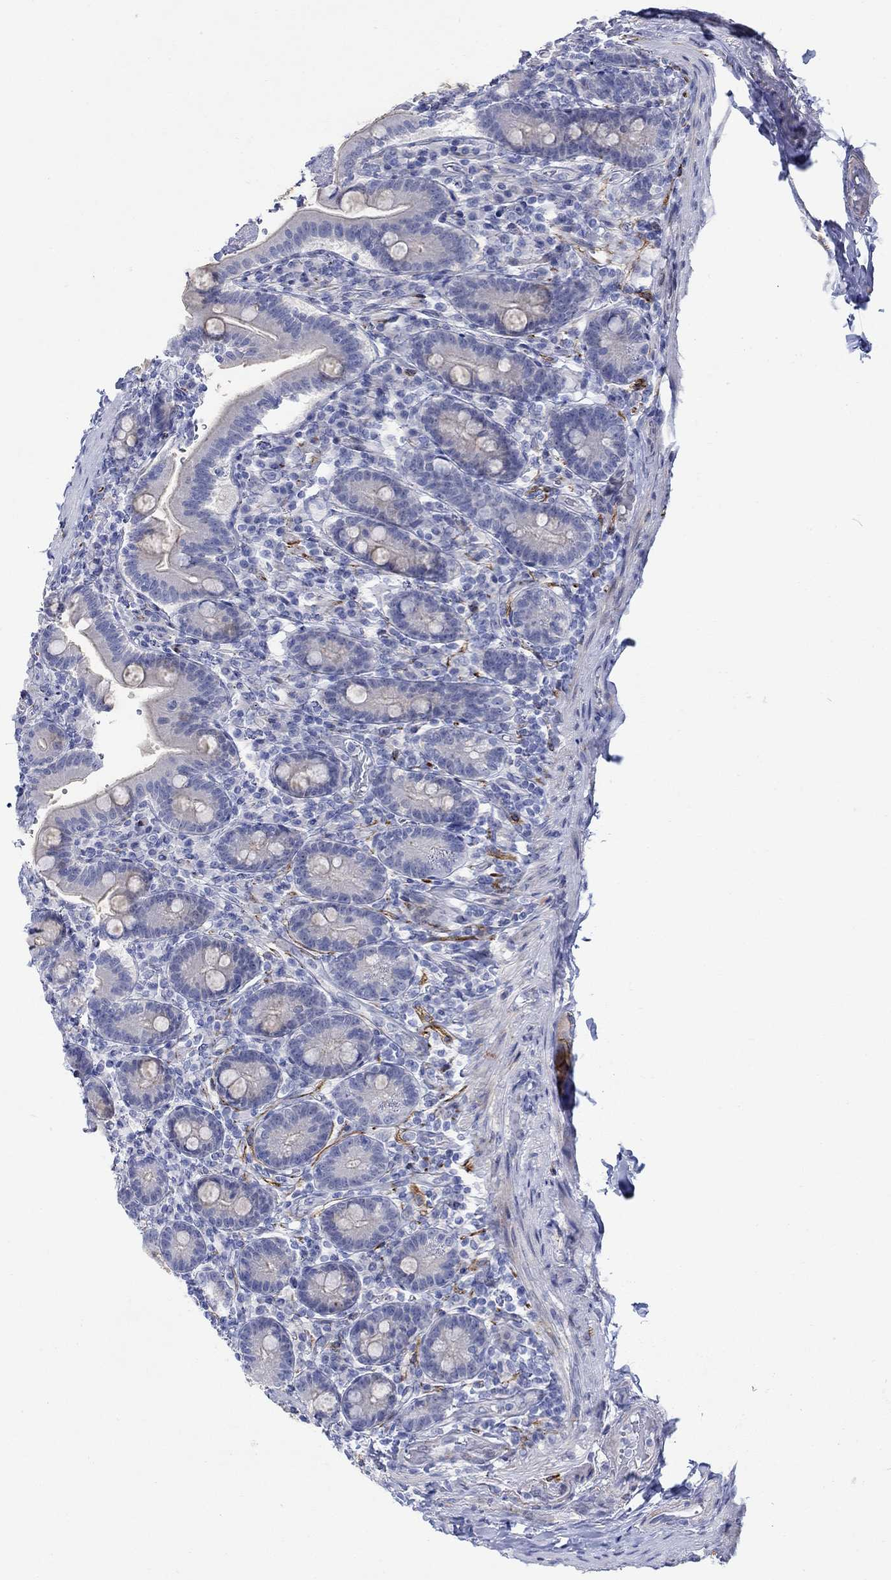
{"staining": {"intensity": "negative", "quantity": "none", "location": "none"}, "tissue": "small intestine", "cell_type": "Glandular cells", "image_type": "normal", "snomed": [{"axis": "morphology", "description": "Normal tissue, NOS"}, {"axis": "topography", "description": "Small intestine"}], "caption": "This micrograph is of benign small intestine stained with IHC to label a protein in brown with the nuclei are counter-stained blue. There is no expression in glandular cells.", "gene": "KSR2", "patient": {"sex": "male", "age": 66}}